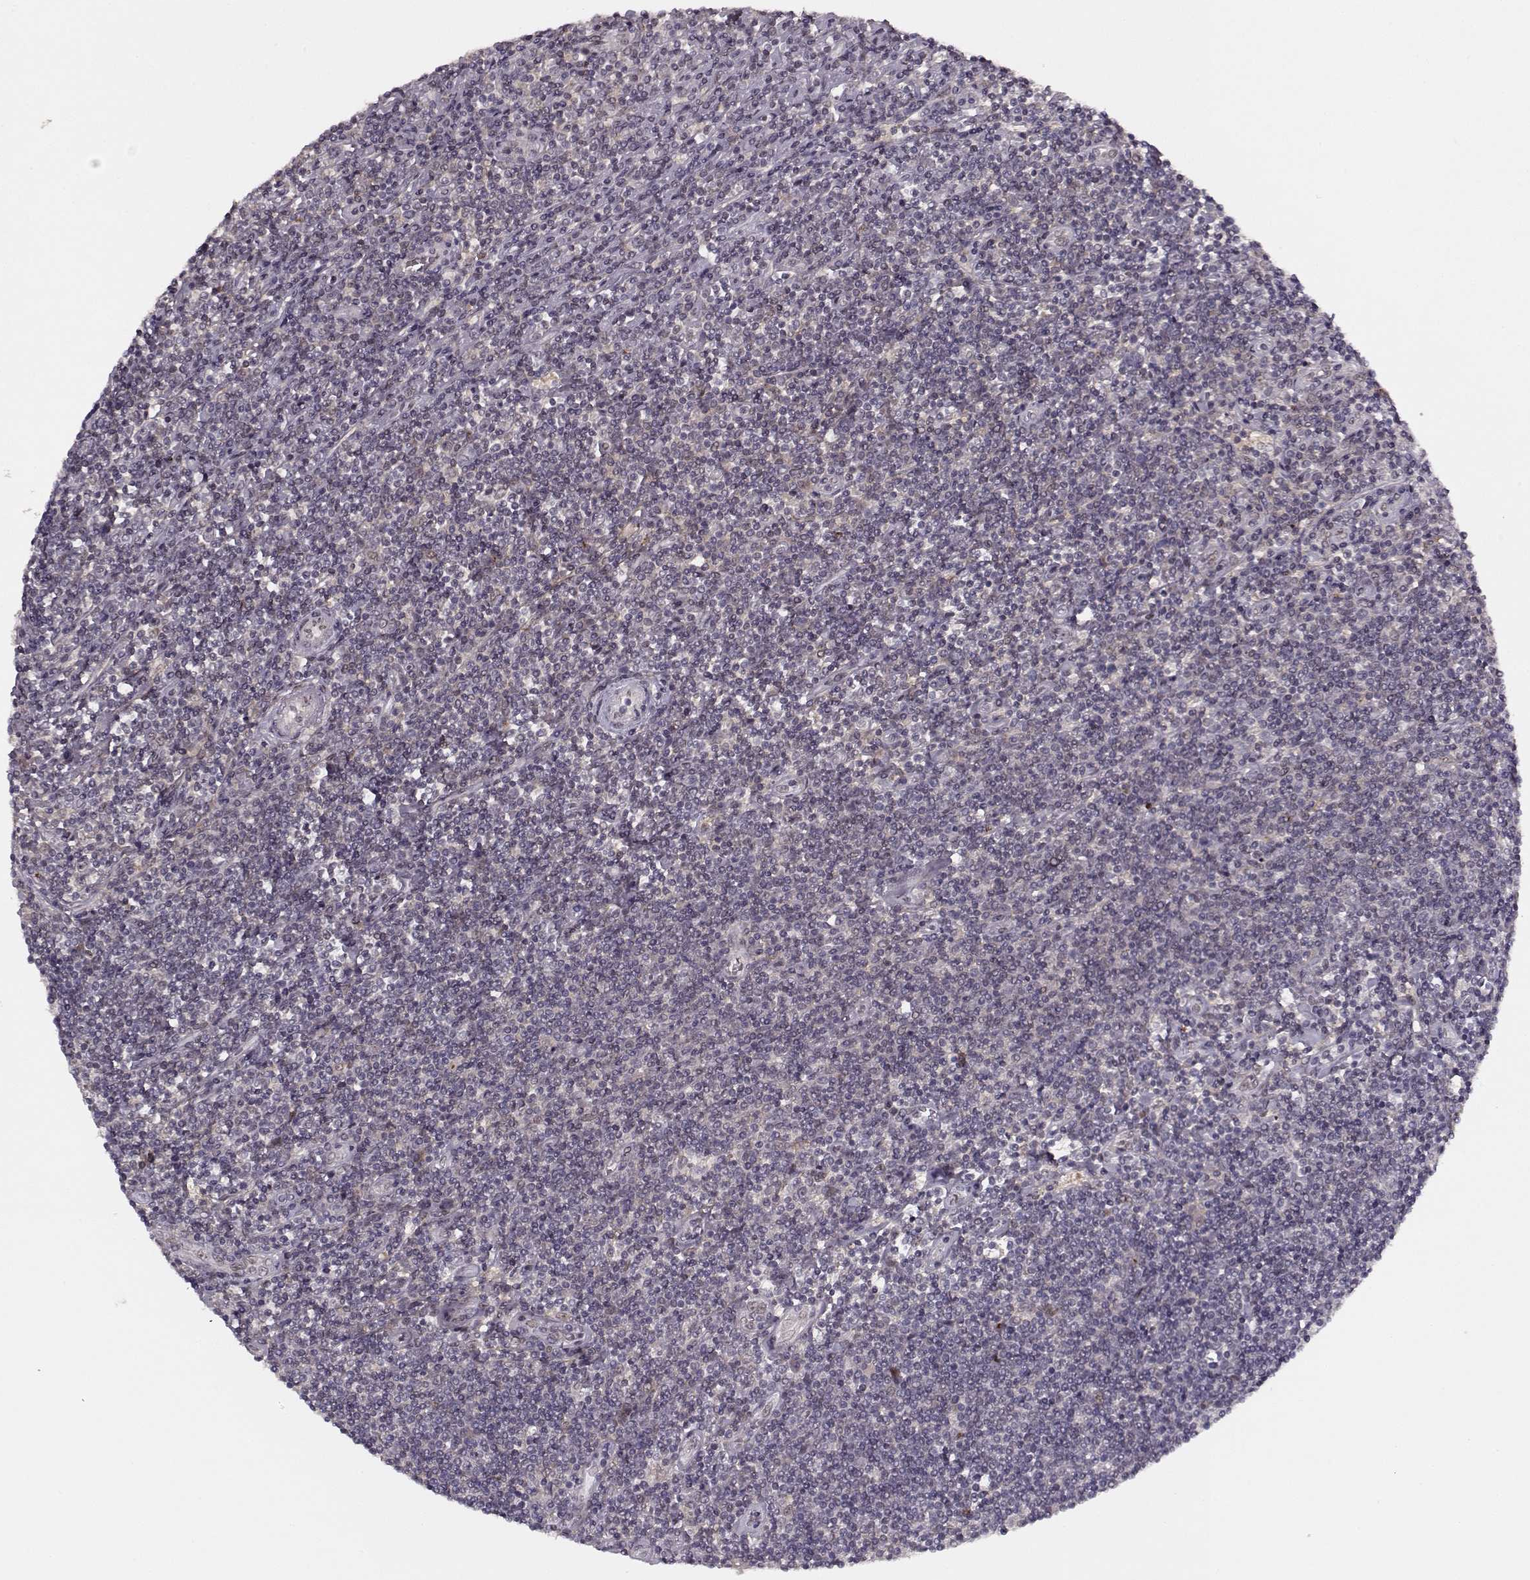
{"staining": {"intensity": "negative", "quantity": "none", "location": "none"}, "tissue": "lymphoma", "cell_type": "Tumor cells", "image_type": "cancer", "snomed": [{"axis": "morphology", "description": "Hodgkin's disease, NOS"}, {"axis": "topography", "description": "Lymph node"}], "caption": "This is a image of immunohistochemistry staining of lymphoma, which shows no staining in tumor cells. The staining was performed using DAB (3,3'-diaminobenzidine) to visualize the protein expression in brown, while the nuclei were stained in blue with hematoxylin (Magnification: 20x).", "gene": "DENND4B", "patient": {"sex": "male", "age": 40}}